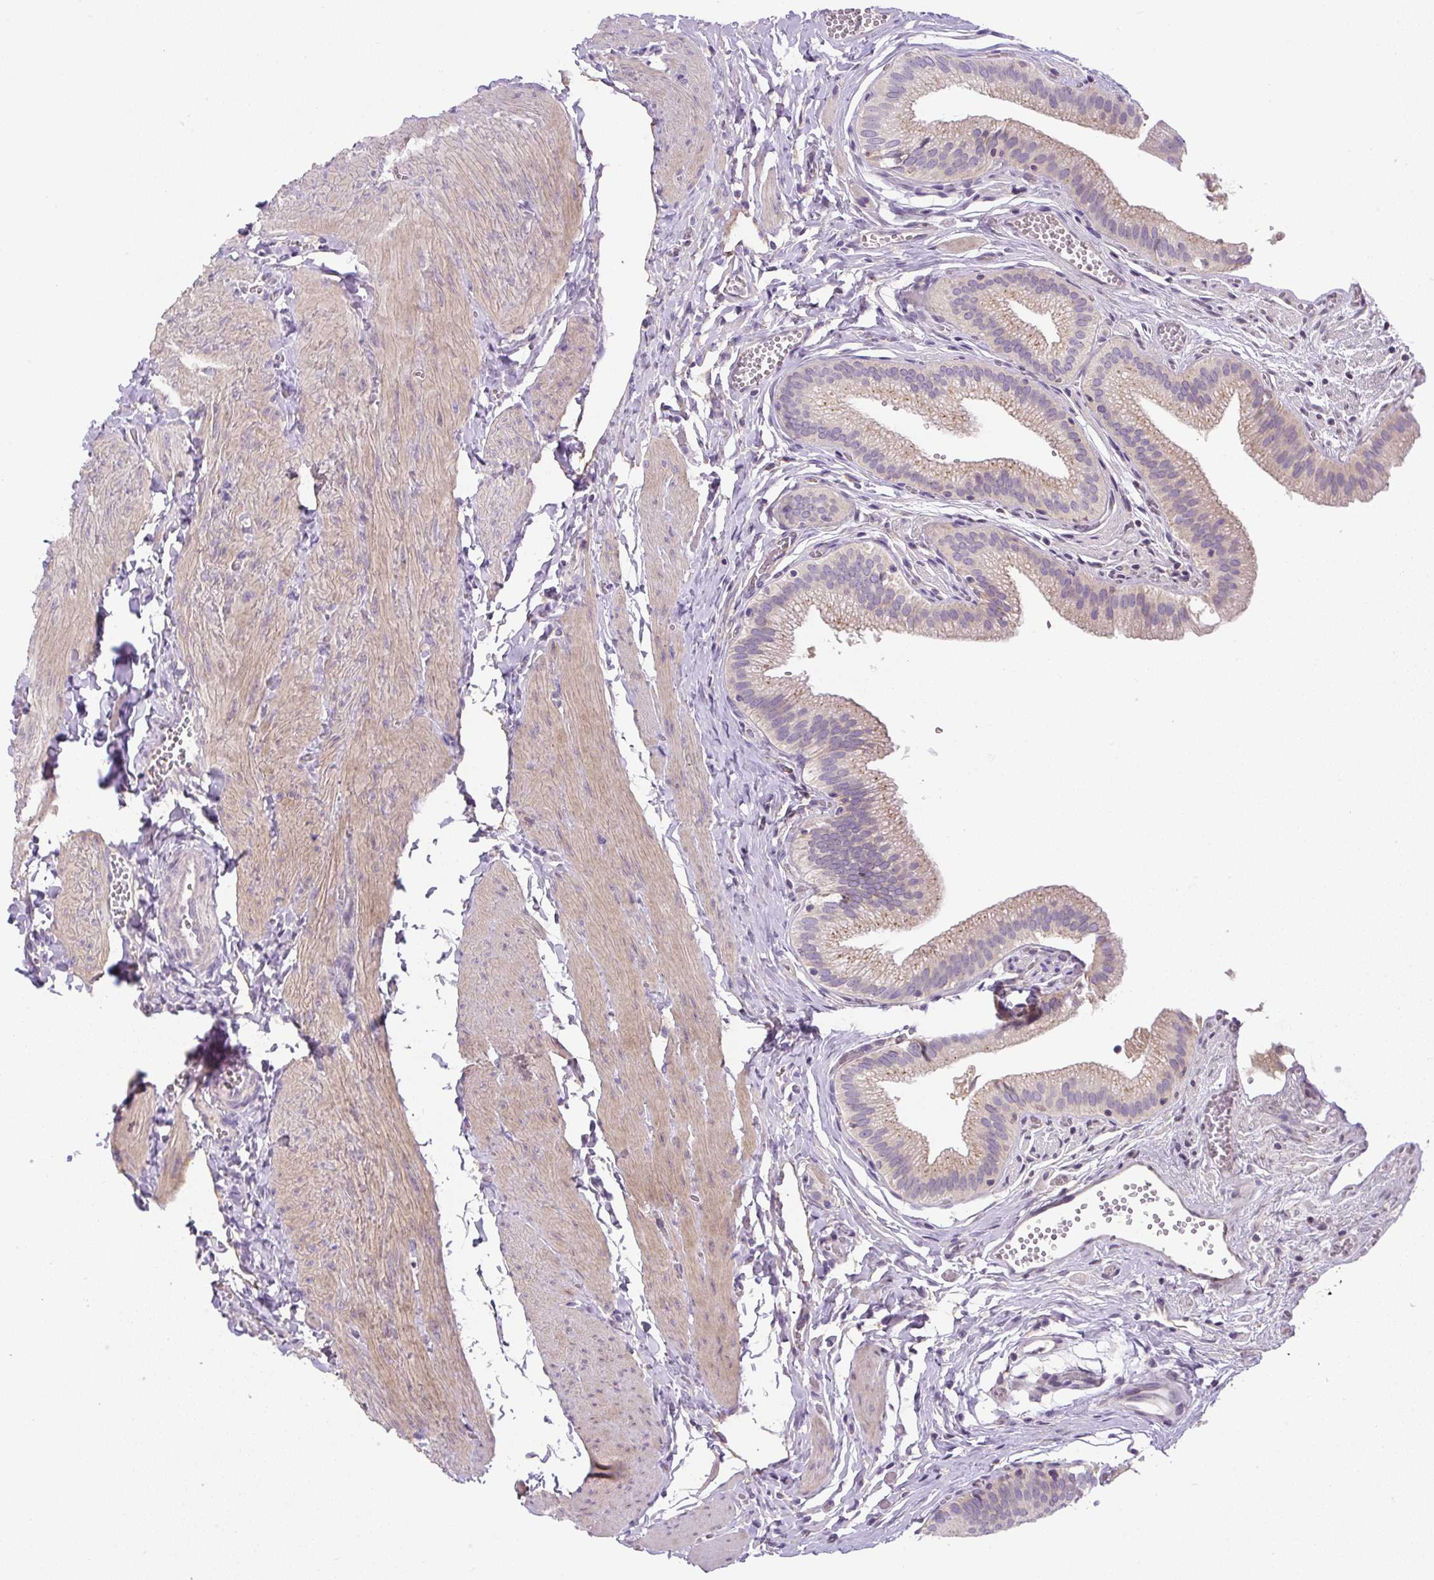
{"staining": {"intensity": "moderate", "quantity": "<25%", "location": "cytoplasmic/membranous"}, "tissue": "gallbladder", "cell_type": "Glandular cells", "image_type": "normal", "snomed": [{"axis": "morphology", "description": "Normal tissue, NOS"}, {"axis": "topography", "description": "Gallbladder"}, {"axis": "topography", "description": "Peripheral nerve tissue"}], "caption": "Brown immunohistochemical staining in benign gallbladder reveals moderate cytoplasmic/membranous staining in approximately <25% of glandular cells.", "gene": "UBL3", "patient": {"sex": "male", "age": 17}}